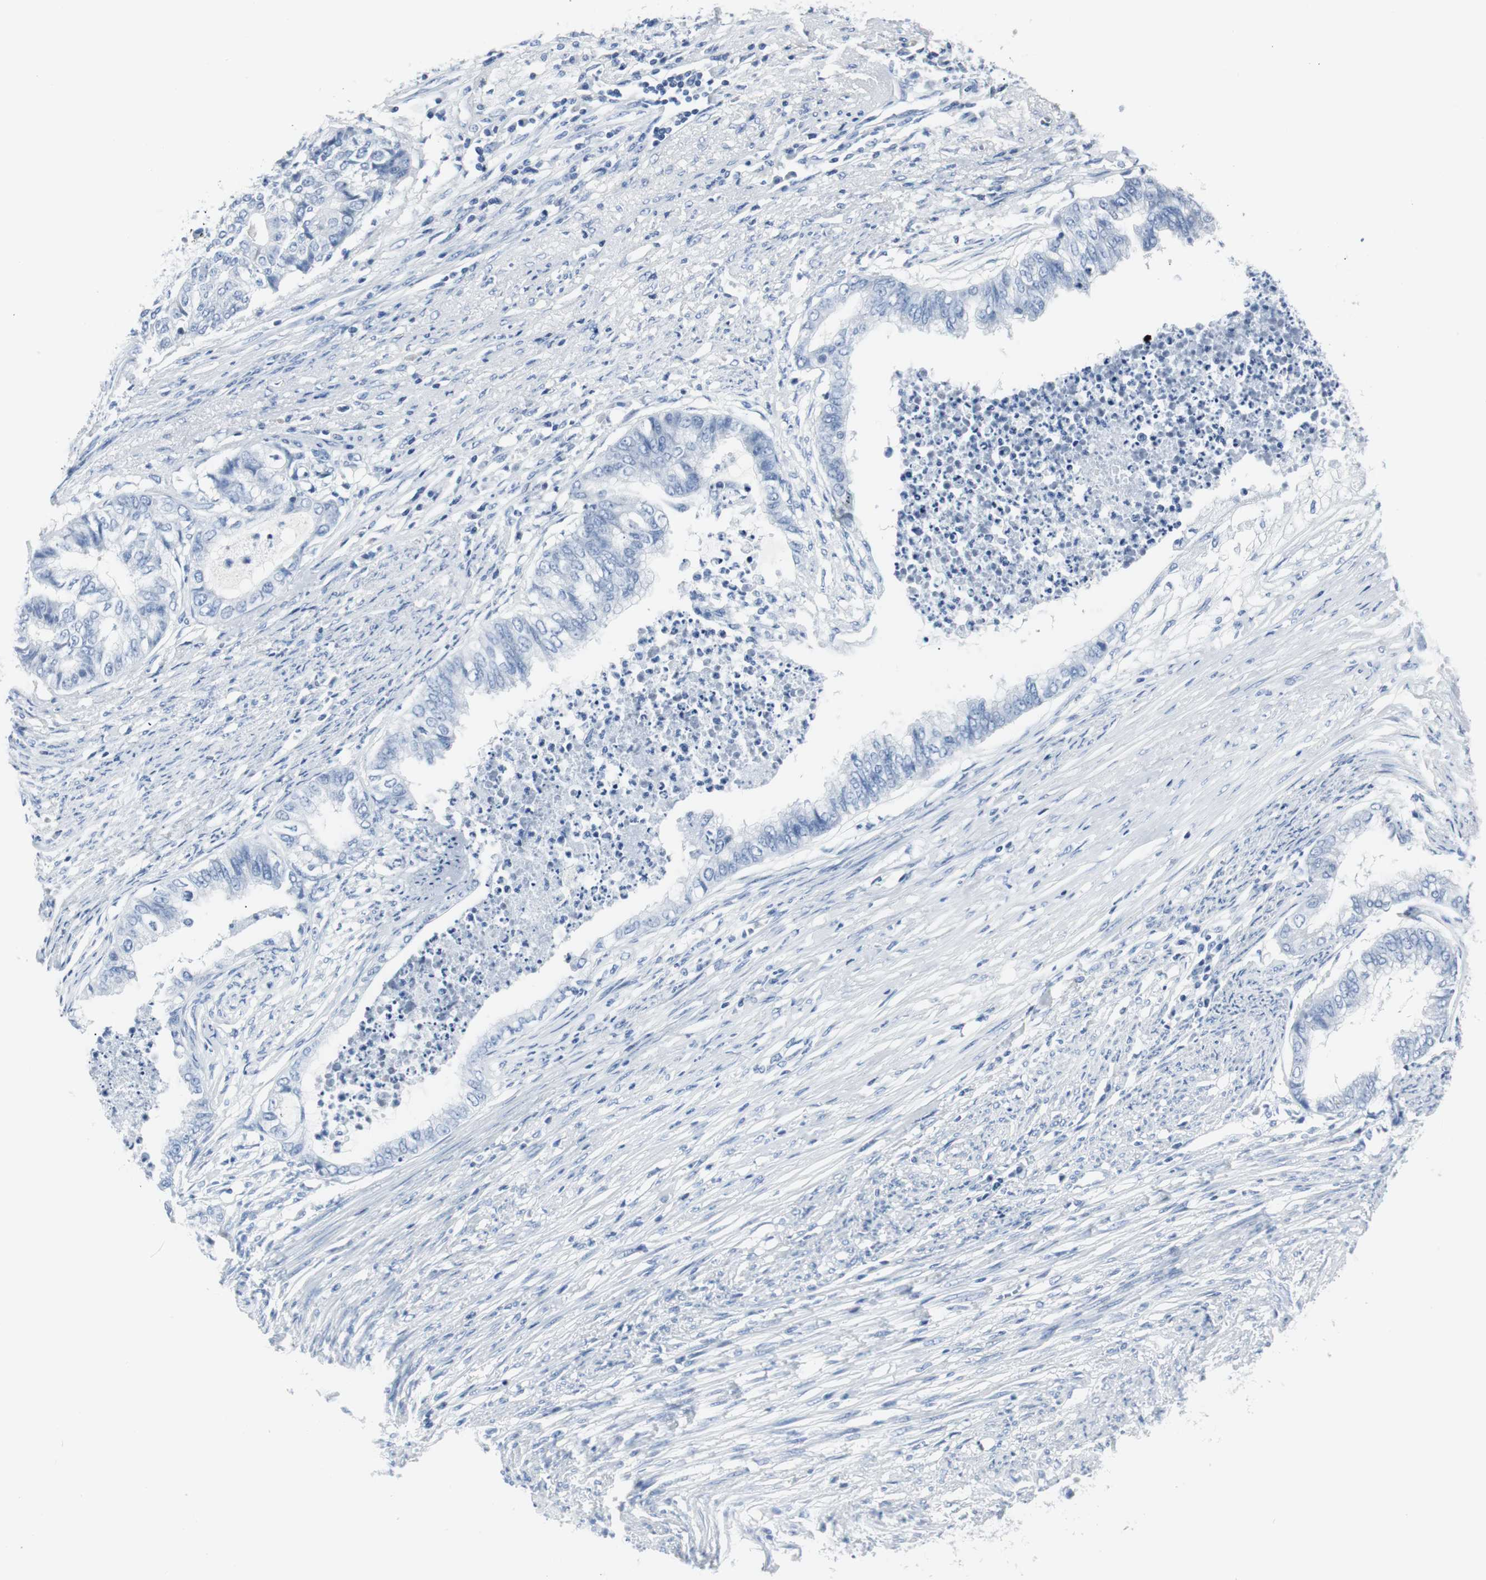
{"staining": {"intensity": "negative", "quantity": "none", "location": "none"}, "tissue": "endometrial cancer", "cell_type": "Tumor cells", "image_type": "cancer", "snomed": [{"axis": "morphology", "description": "Adenocarcinoma, NOS"}, {"axis": "topography", "description": "Endometrium"}], "caption": "High power microscopy histopathology image of an IHC image of endometrial adenocarcinoma, revealing no significant positivity in tumor cells.", "gene": "GAP43", "patient": {"sex": "female", "age": 79}}